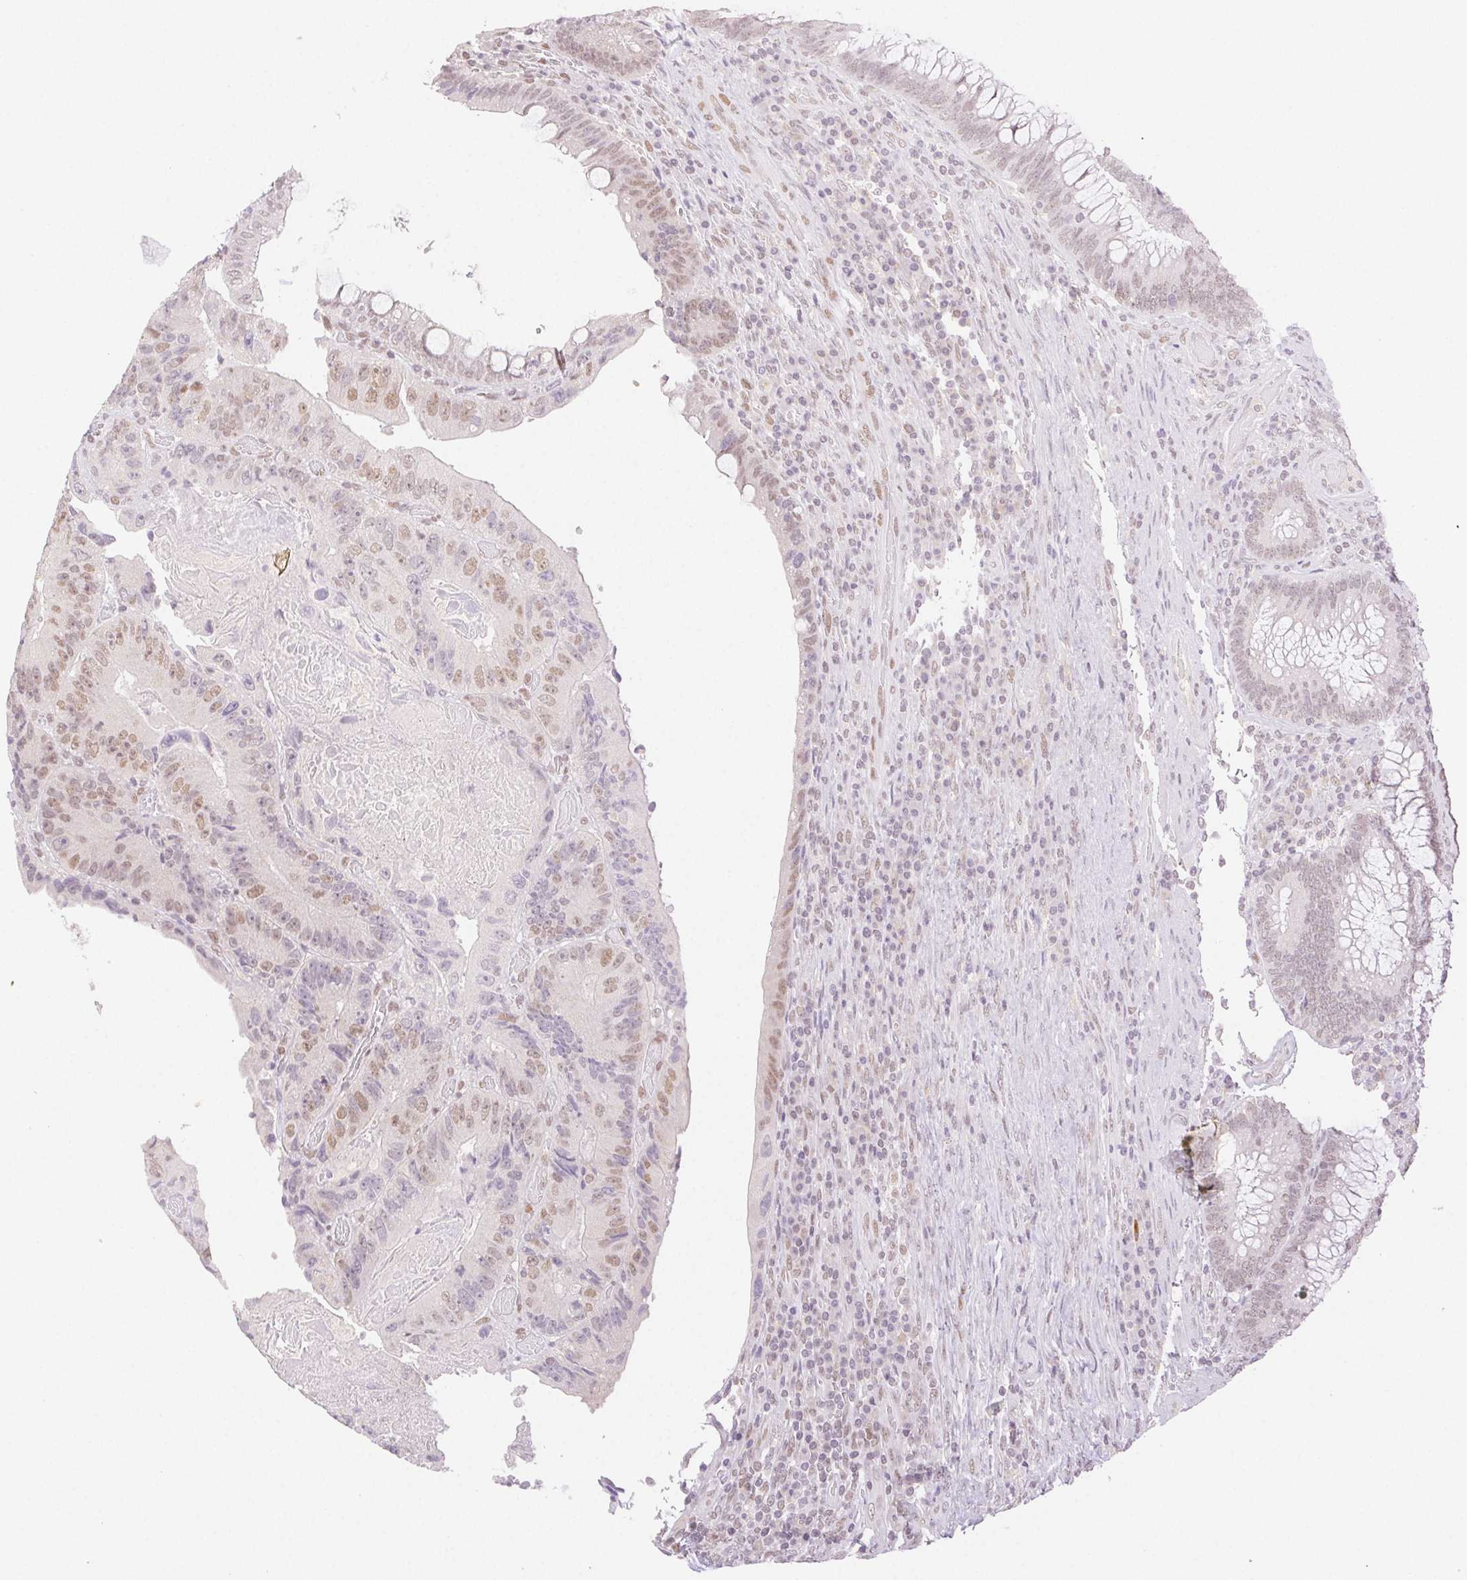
{"staining": {"intensity": "moderate", "quantity": "25%-75%", "location": "nuclear"}, "tissue": "colorectal cancer", "cell_type": "Tumor cells", "image_type": "cancer", "snomed": [{"axis": "morphology", "description": "Adenocarcinoma, NOS"}, {"axis": "topography", "description": "Colon"}], "caption": "Immunohistochemistry (IHC) staining of adenocarcinoma (colorectal), which shows medium levels of moderate nuclear positivity in about 25%-75% of tumor cells indicating moderate nuclear protein positivity. The staining was performed using DAB (brown) for protein detection and nuclei were counterstained in hematoxylin (blue).", "gene": "H2AZ2", "patient": {"sex": "female", "age": 86}}